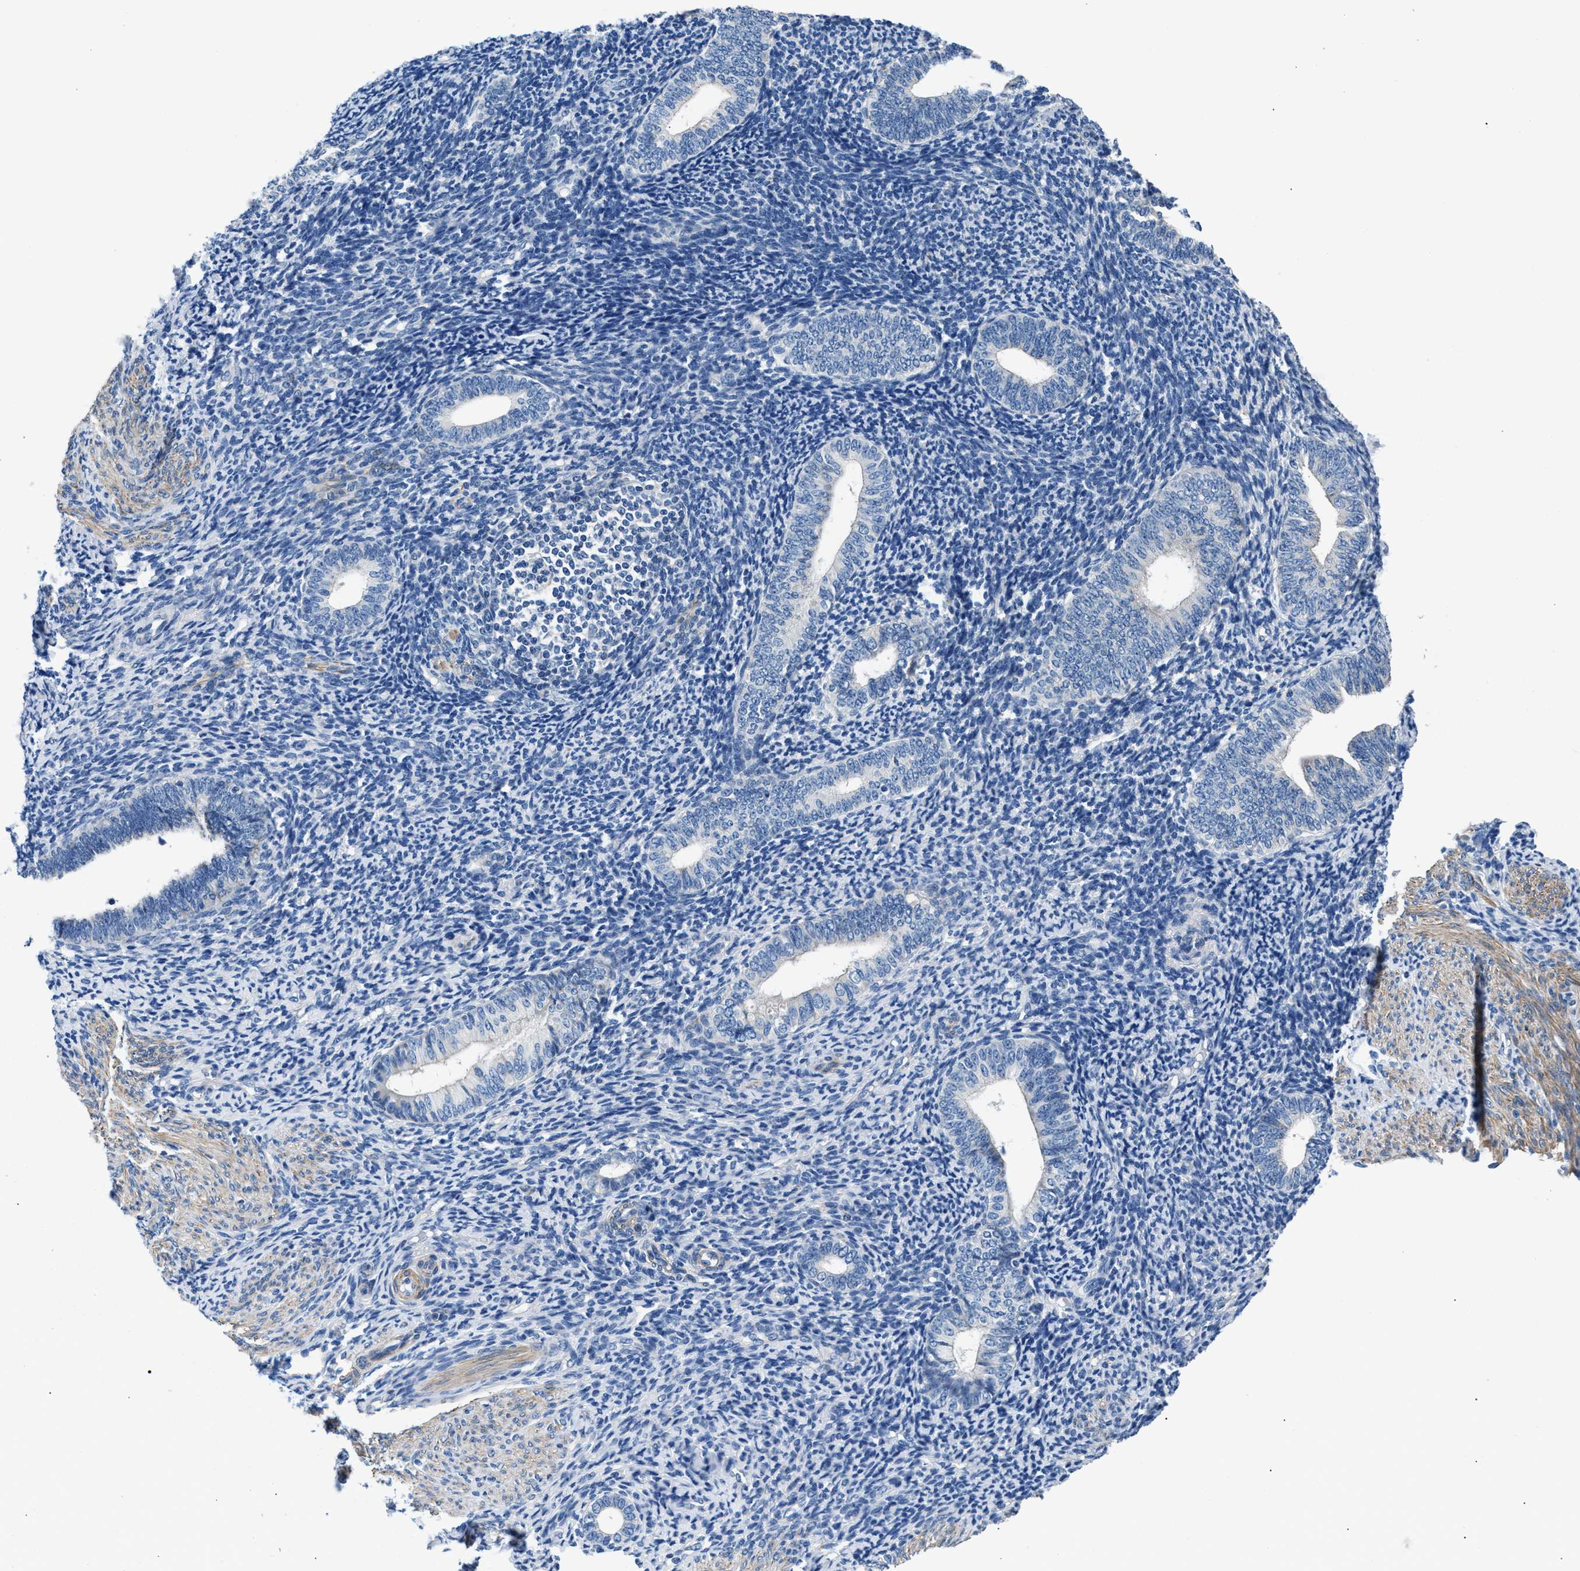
{"staining": {"intensity": "negative", "quantity": "none", "location": "none"}, "tissue": "endometrium", "cell_type": "Cells in endometrial stroma", "image_type": "normal", "snomed": [{"axis": "morphology", "description": "Normal tissue, NOS"}, {"axis": "topography", "description": "Endometrium"}], "caption": "High power microscopy histopathology image of an immunohistochemistry (IHC) histopathology image of benign endometrium, revealing no significant expression in cells in endometrial stroma. (DAB (3,3'-diaminobenzidine) immunohistochemistry (IHC) with hematoxylin counter stain).", "gene": "CDRT4", "patient": {"sex": "female", "age": 66}}